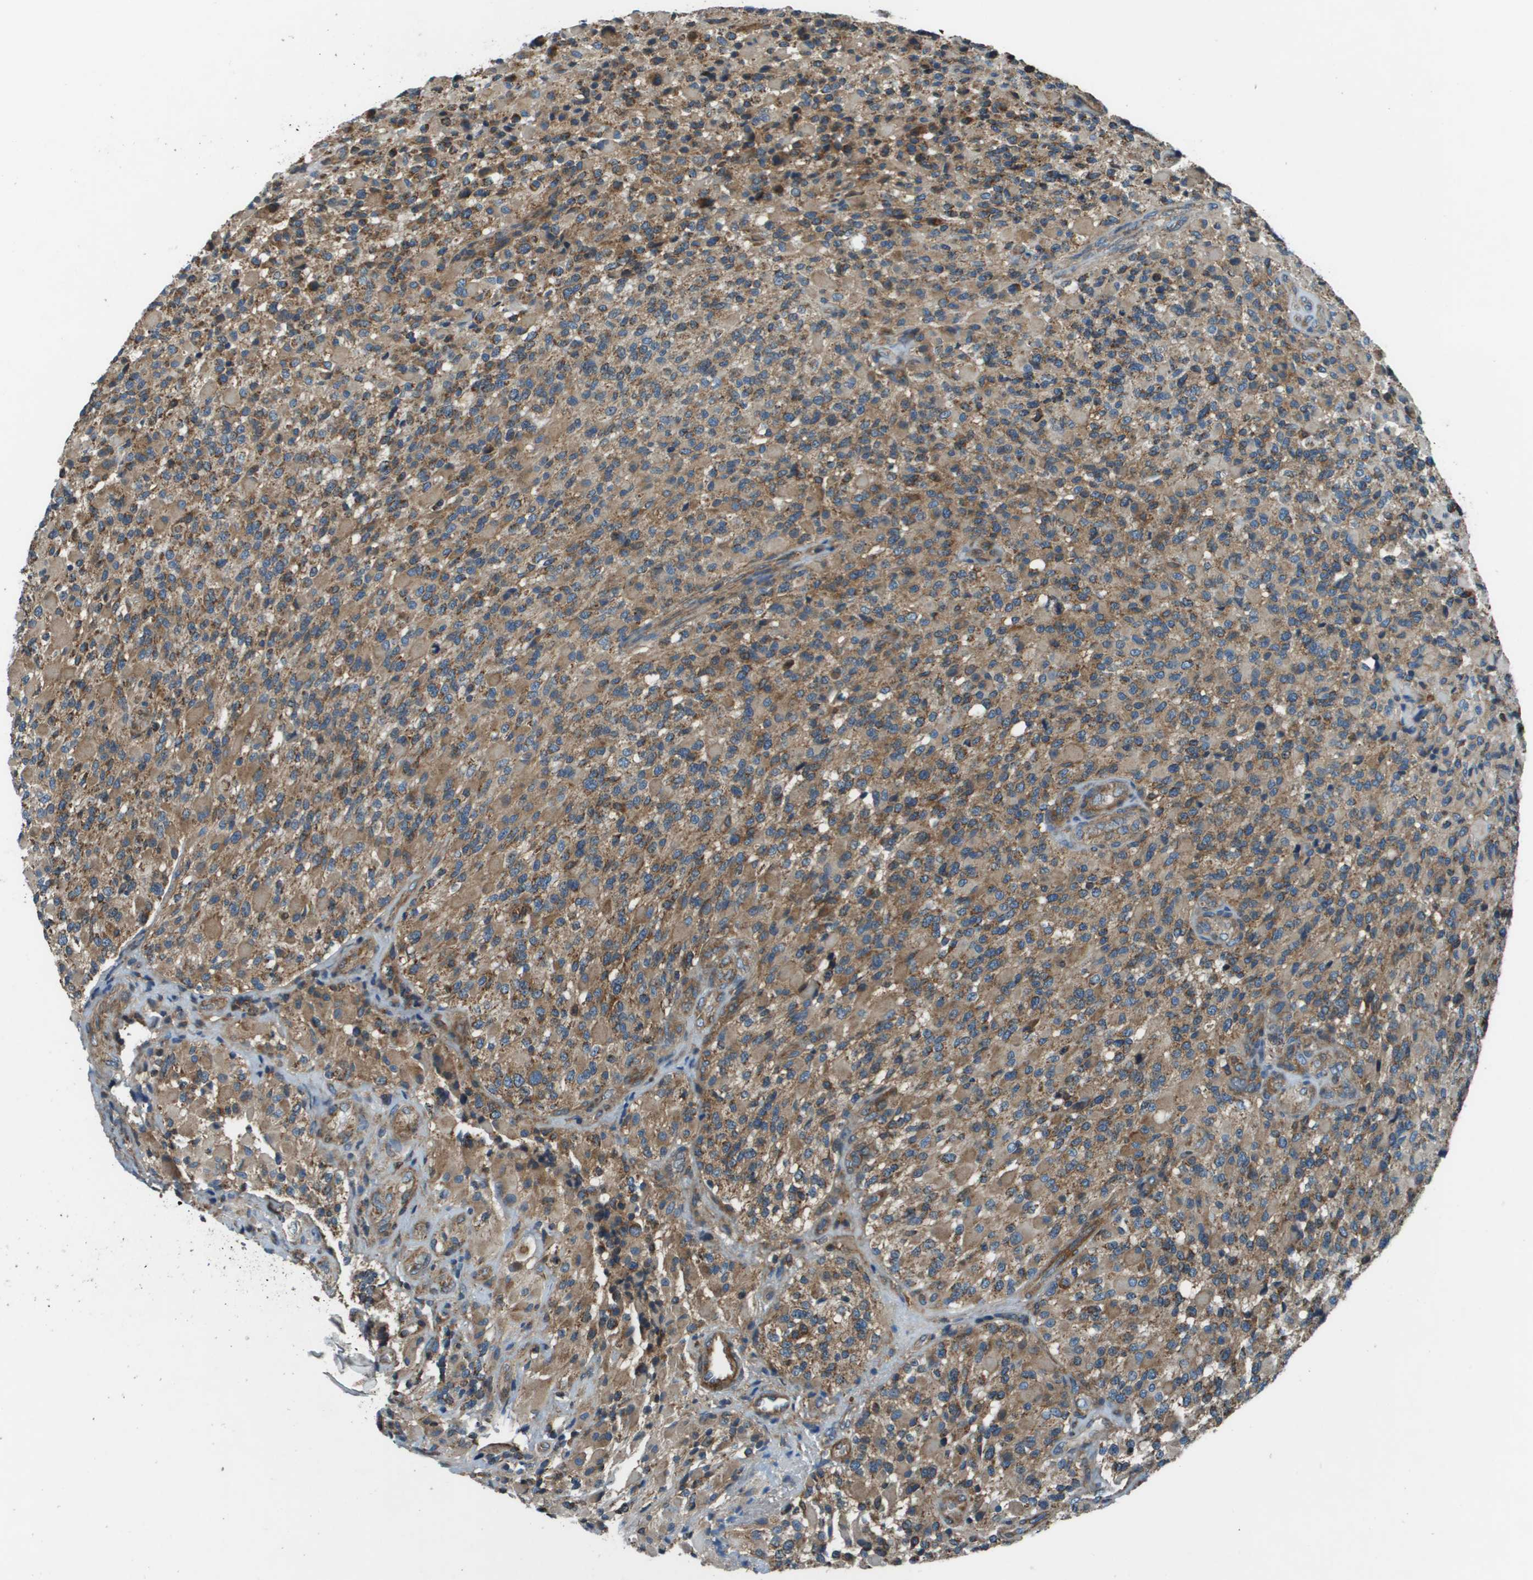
{"staining": {"intensity": "moderate", "quantity": ">75%", "location": "cytoplasmic/membranous"}, "tissue": "glioma", "cell_type": "Tumor cells", "image_type": "cancer", "snomed": [{"axis": "morphology", "description": "Glioma, malignant, High grade"}, {"axis": "topography", "description": "Brain"}], "caption": "Protein analysis of glioma tissue reveals moderate cytoplasmic/membranous positivity in approximately >75% of tumor cells.", "gene": "TMEM51", "patient": {"sex": "male", "age": 71}}